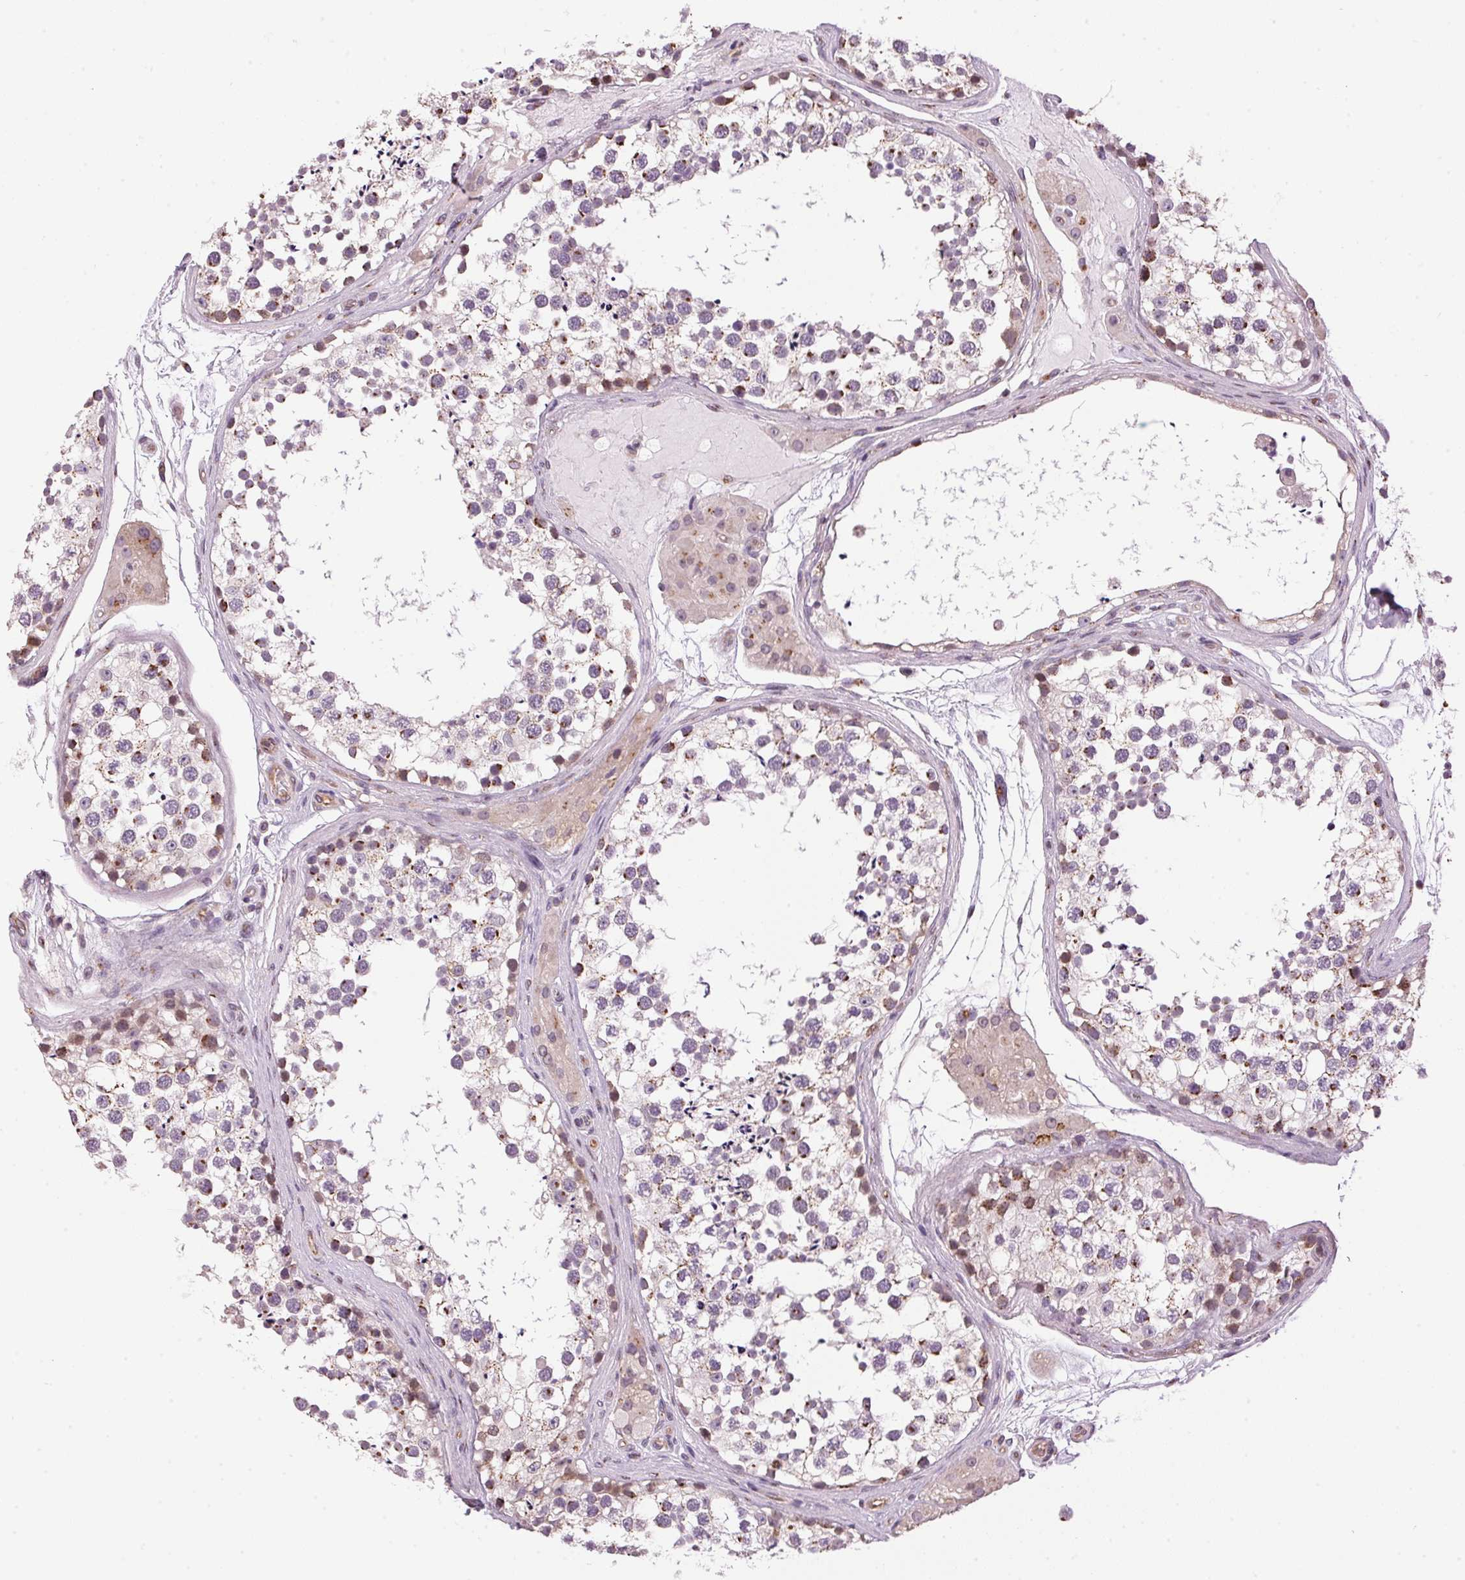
{"staining": {"intensity": "moderate", "quantity": "25%-75%", "location": "cytoplasmic/membranous"}, "tissue": "testis", "cell_type": "Cells in seminiferous ducts", "image_type": "normal", "snomed": [{"axis": "morphology", "description": "Normal tissue, NOS"}, {"axis": "morphology", "description": "Seminoma, NOS"}, {"axis": "topography", "description": "Testis"}], "caption": "Immunohistochemistry micrograph of unremarkable human testis stained for a protein (brown), which displays medium levels of moderate cytoplasmic/membranous staining in about 25%-75% of cells in seminiferous ducts.", "gene": "GOLPH3", "patient": {"sex": "male", "age": 65}}